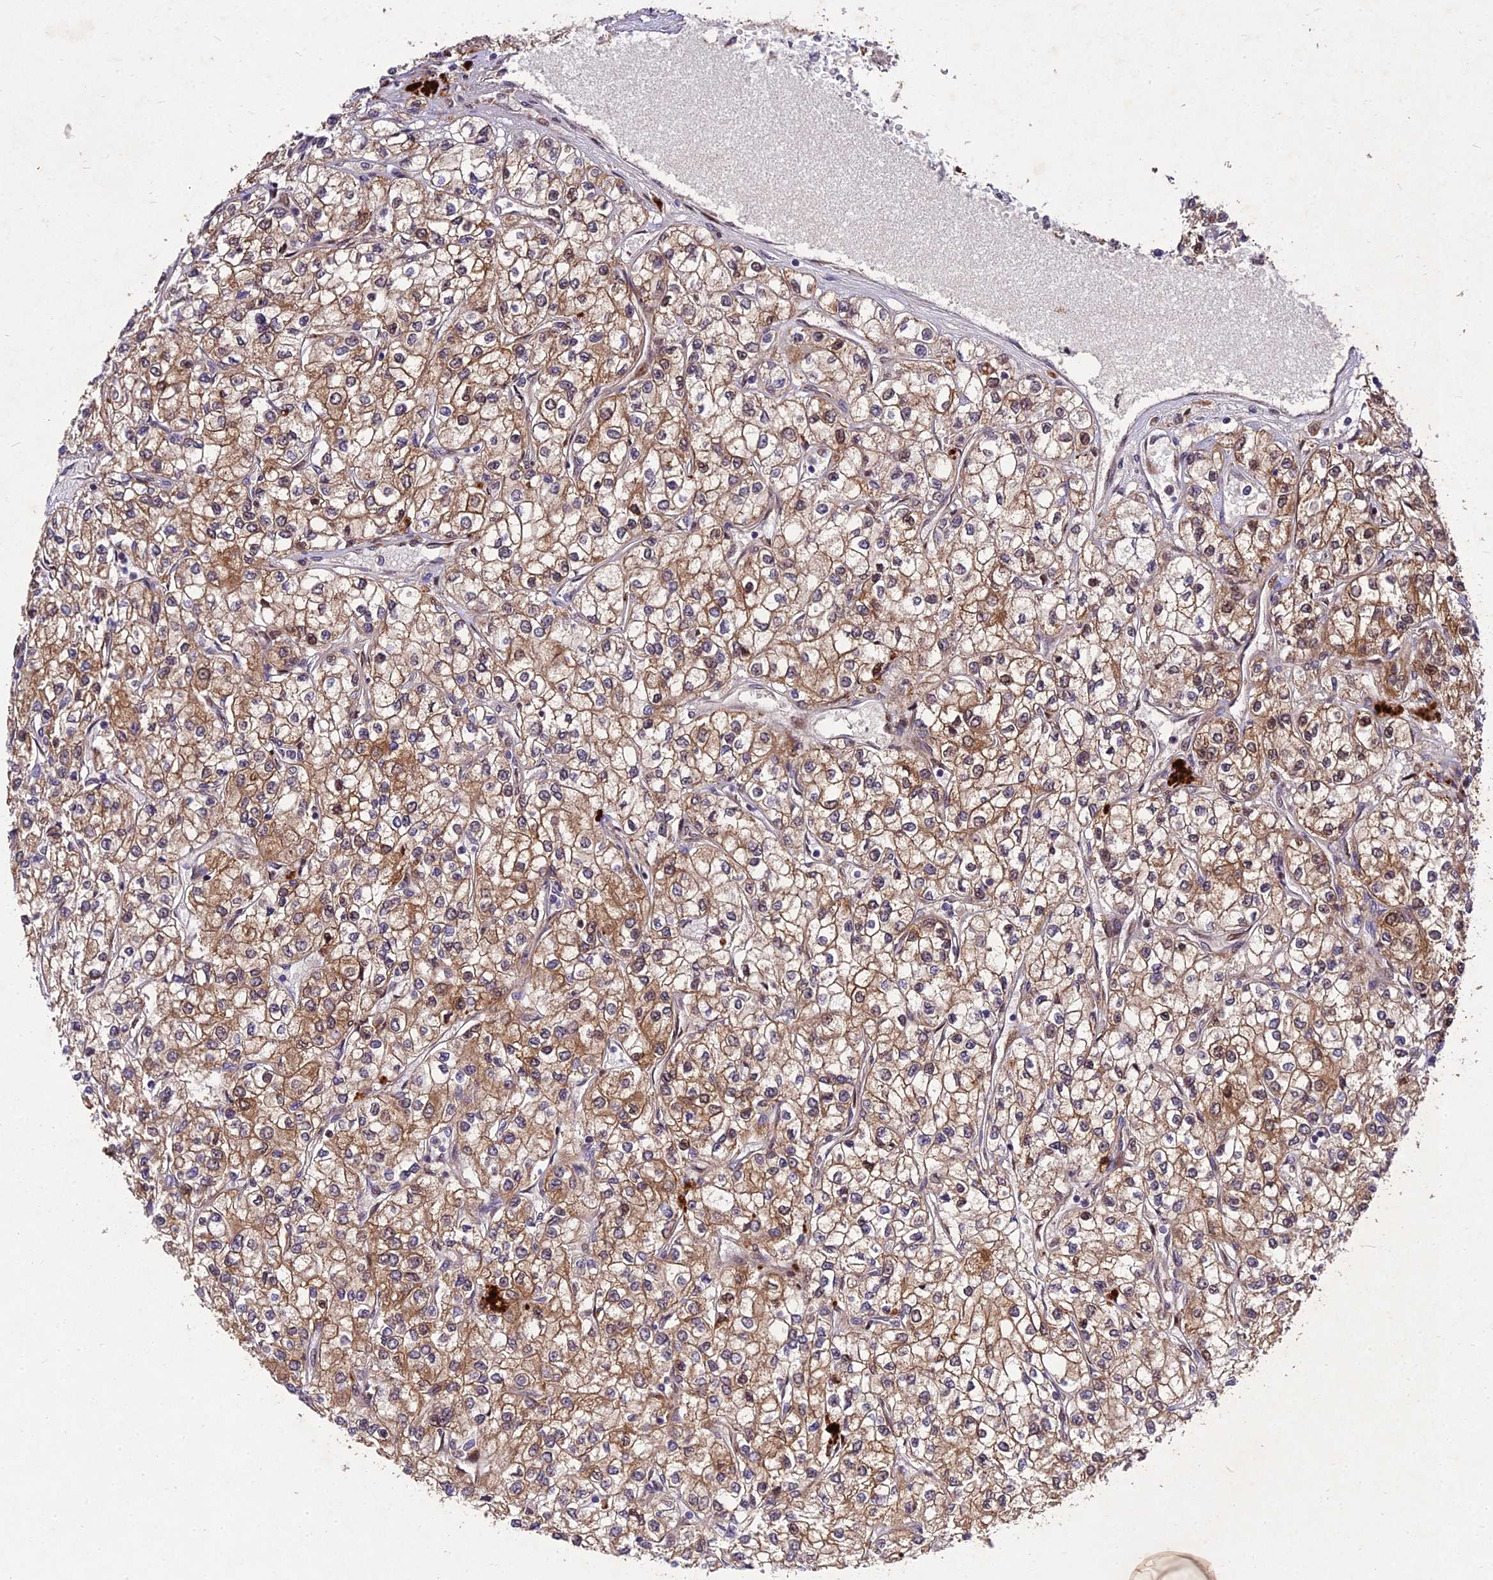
{"staining": {"intensity": "moderate", "quantity": ">75%", "location": "cytoplasmic/membranous"}, "tissue": "renal cancer", "cell_type": "Tumor cells", "image_type": "cancer", "snomed": [{"axis": "morphology", "description": "Adenocarcinoma, NOS"}, {"axis": "topography", "description": "Kidney"}], "caption": "Immunohistochemical staining of human renal cancer (adenocarcinoma) exhibits medium levels of moderate cytoplasmic/membranous expression in approximately >75% of tumor cells. (DAB IHC, brown staining for protein, blue staining for nuclei).", "gene": "MKKS", "patient": {"sex": "male", "age": 80}}